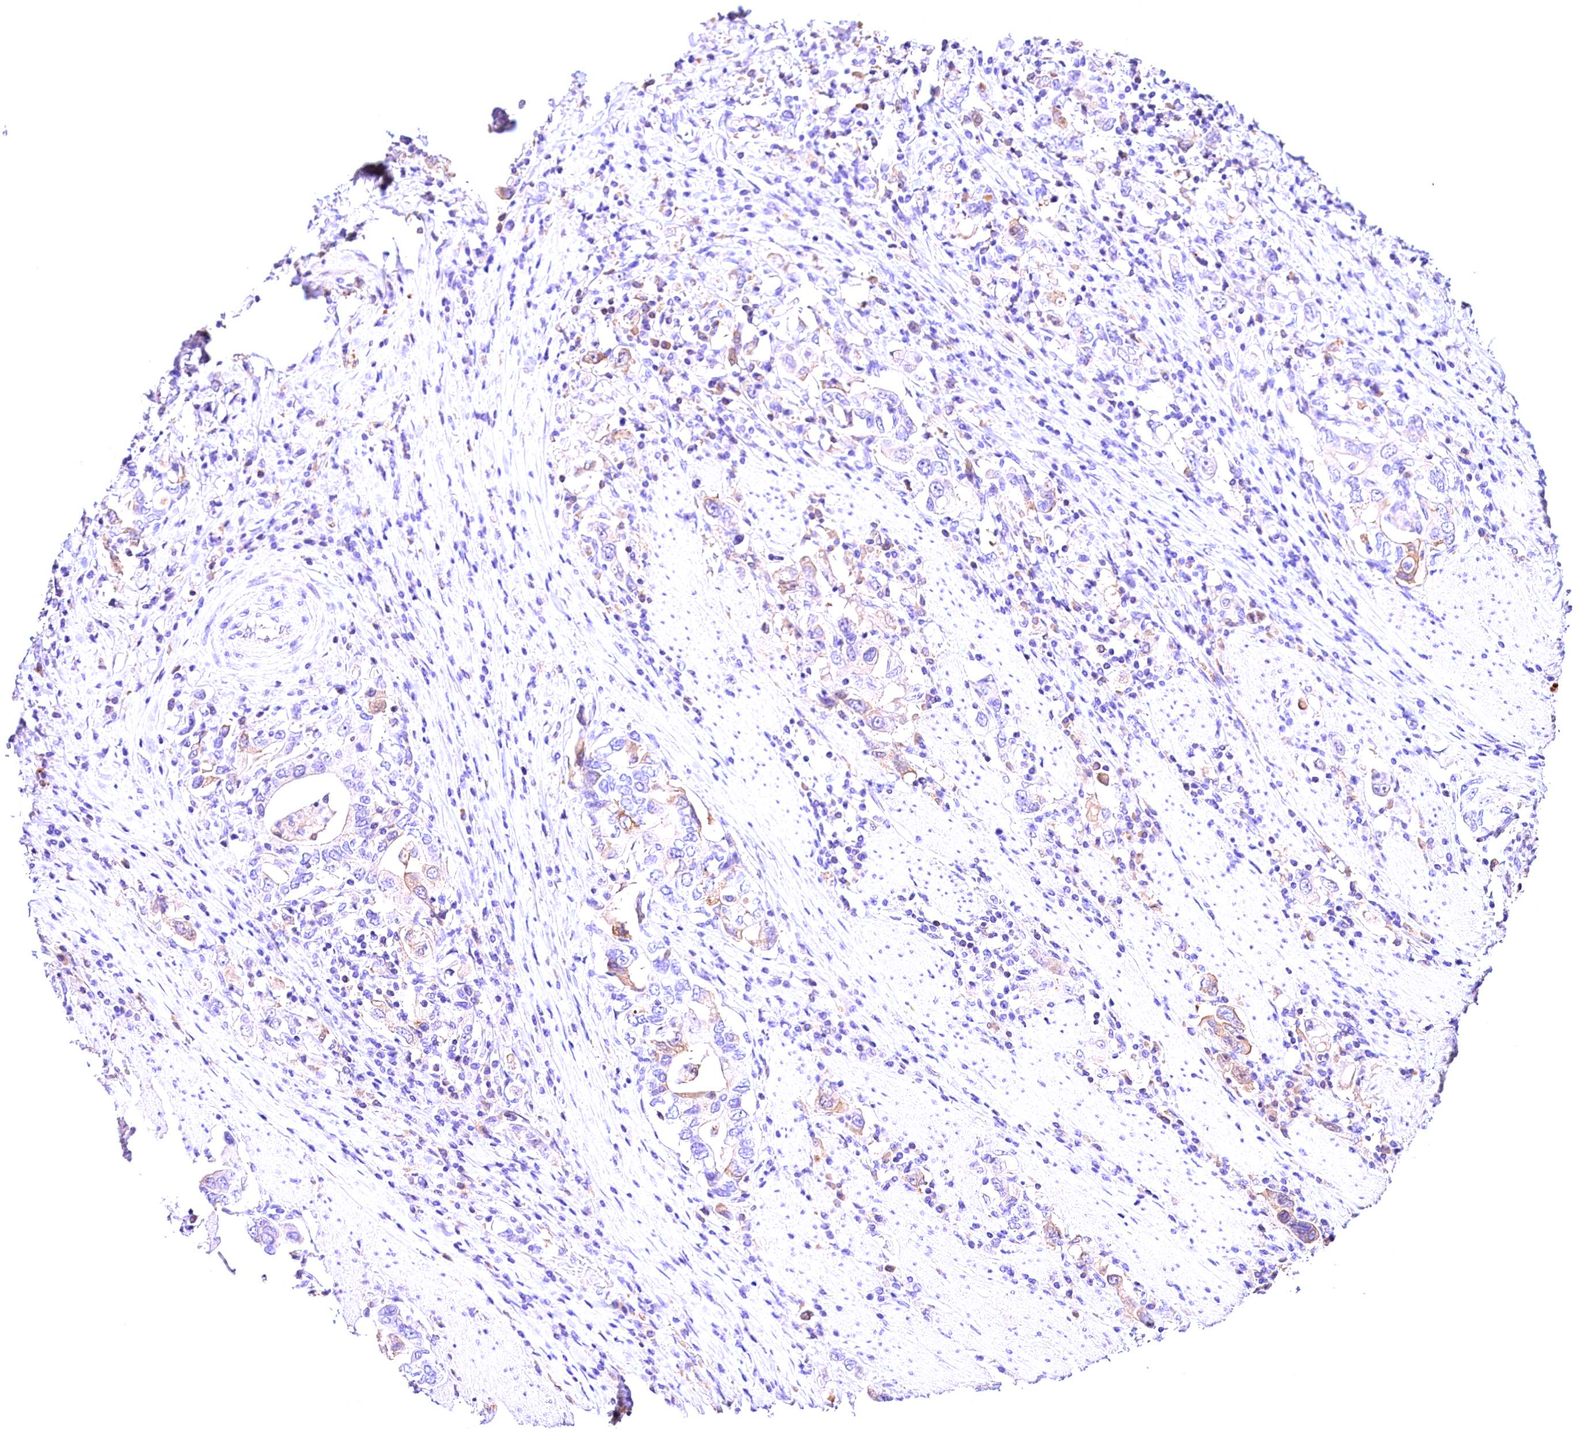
{"staining": {"intensity": "weak", "quantity": "<25%", "location": "cytoplasmic/membranous"}, "tissue": "stomach cancer", "cell_type": "Tumor cells", "image_type": "cancer", "snomed": [{"axis": "morphology", "description": "Adenocarcinoma, NOS"}, {"axis": "topography", "description": "Stomach, upper"}, {"axis": "topography", "description": "Stomach"}], "caption": "This is an immunohistochemistry (IHC) image of stomach adenocarcinoma. There is no expression in tumor cells.", "gene": "ARMC6", "patient": {"sex": "male", "age": 62}}